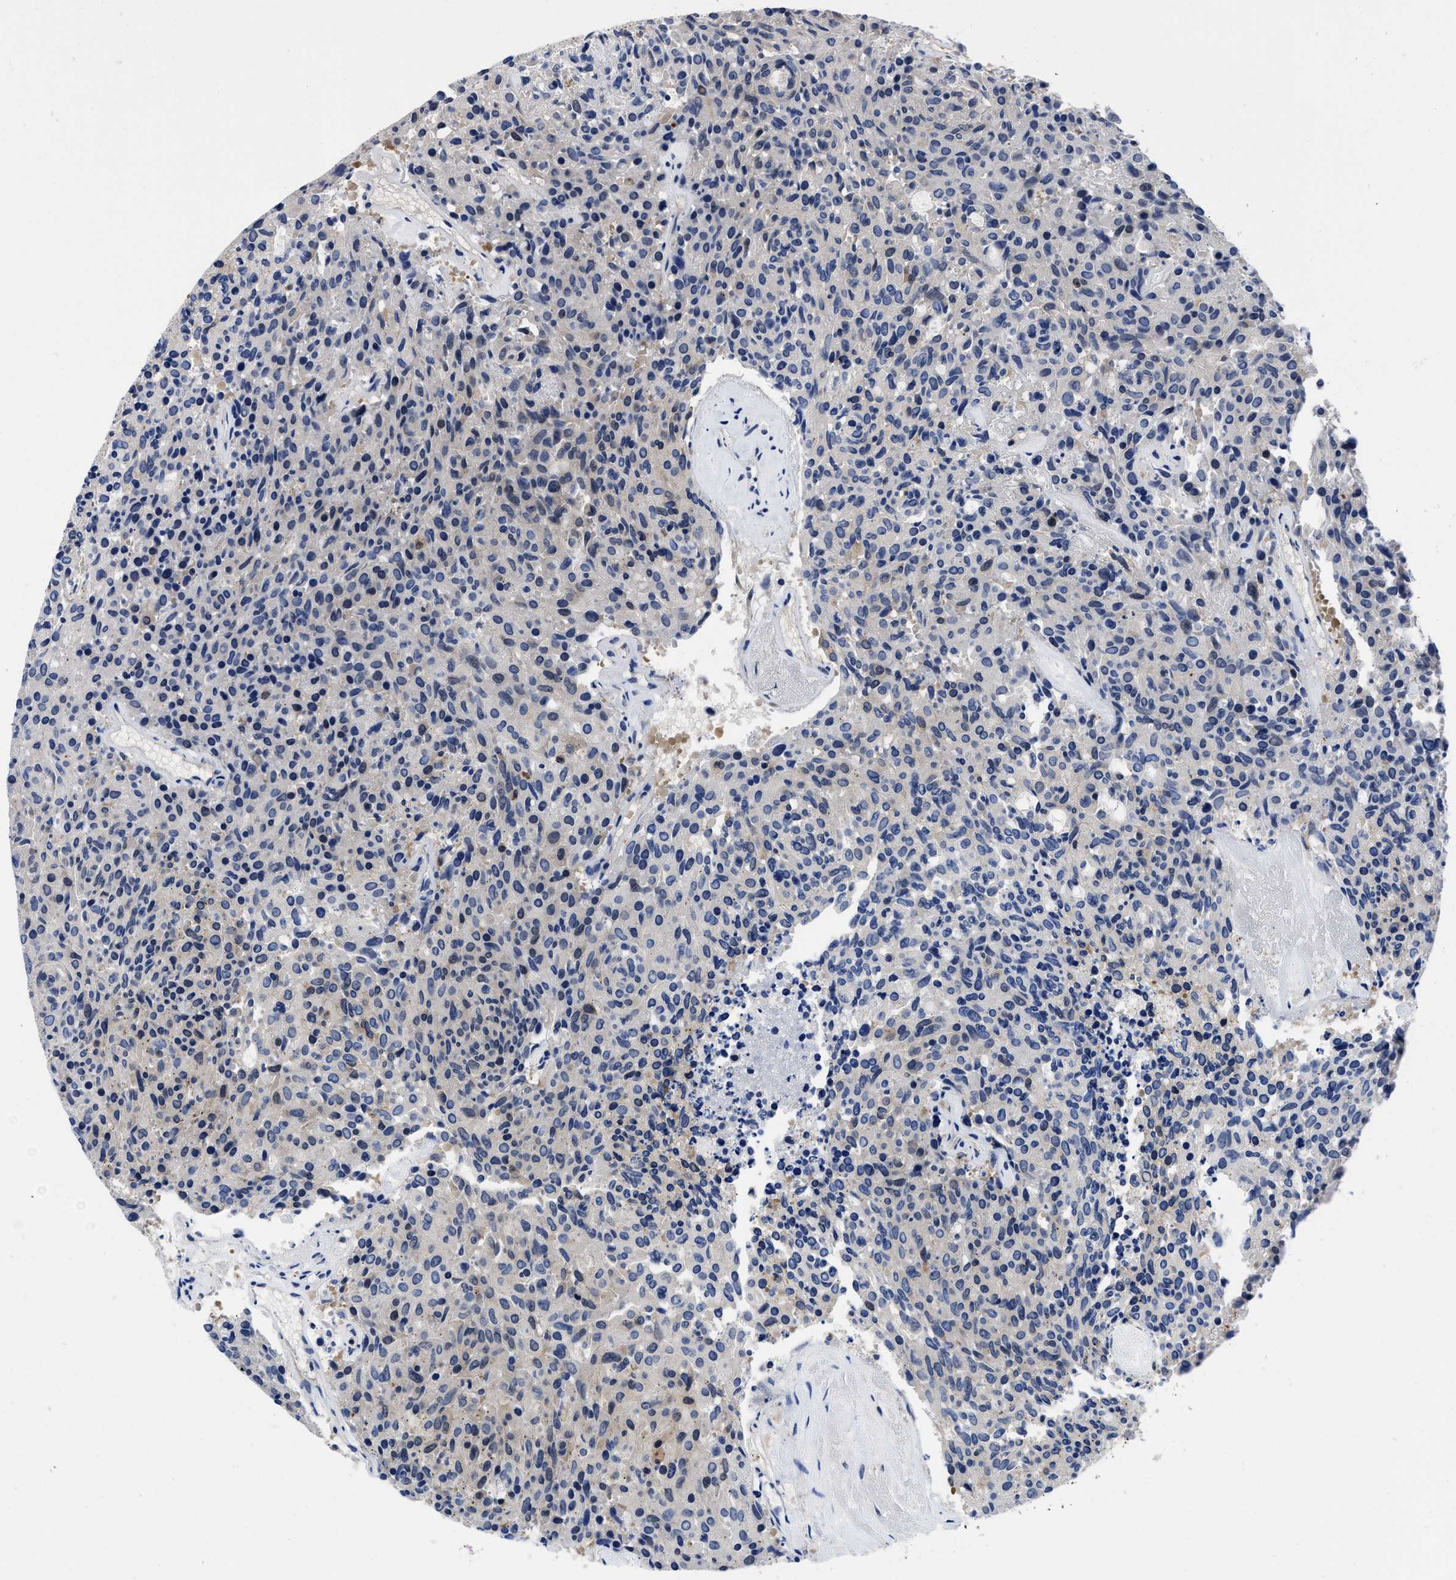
{"staining": {"intensity": "weak", "quantity": "<25%", "location": "cytoplasmic/membranous"}, "tissue": "carcinoid", "cell_type": "Tumor cells", "image_type": "cancer", "snomed": [{"axis": "morphology", "description": "Carcinoid, malignant, NOS"}, {"axis": "topography", "description": "Pancreas"}], "caption": "The immunohistochemistry (IHC) image has no significant staining in tumor cells of carcinoid tissue. (DAB IHC with hematoxylin counter stain).", "gene": "YARS1", "patient": {"sex": "female", "age": 54}}